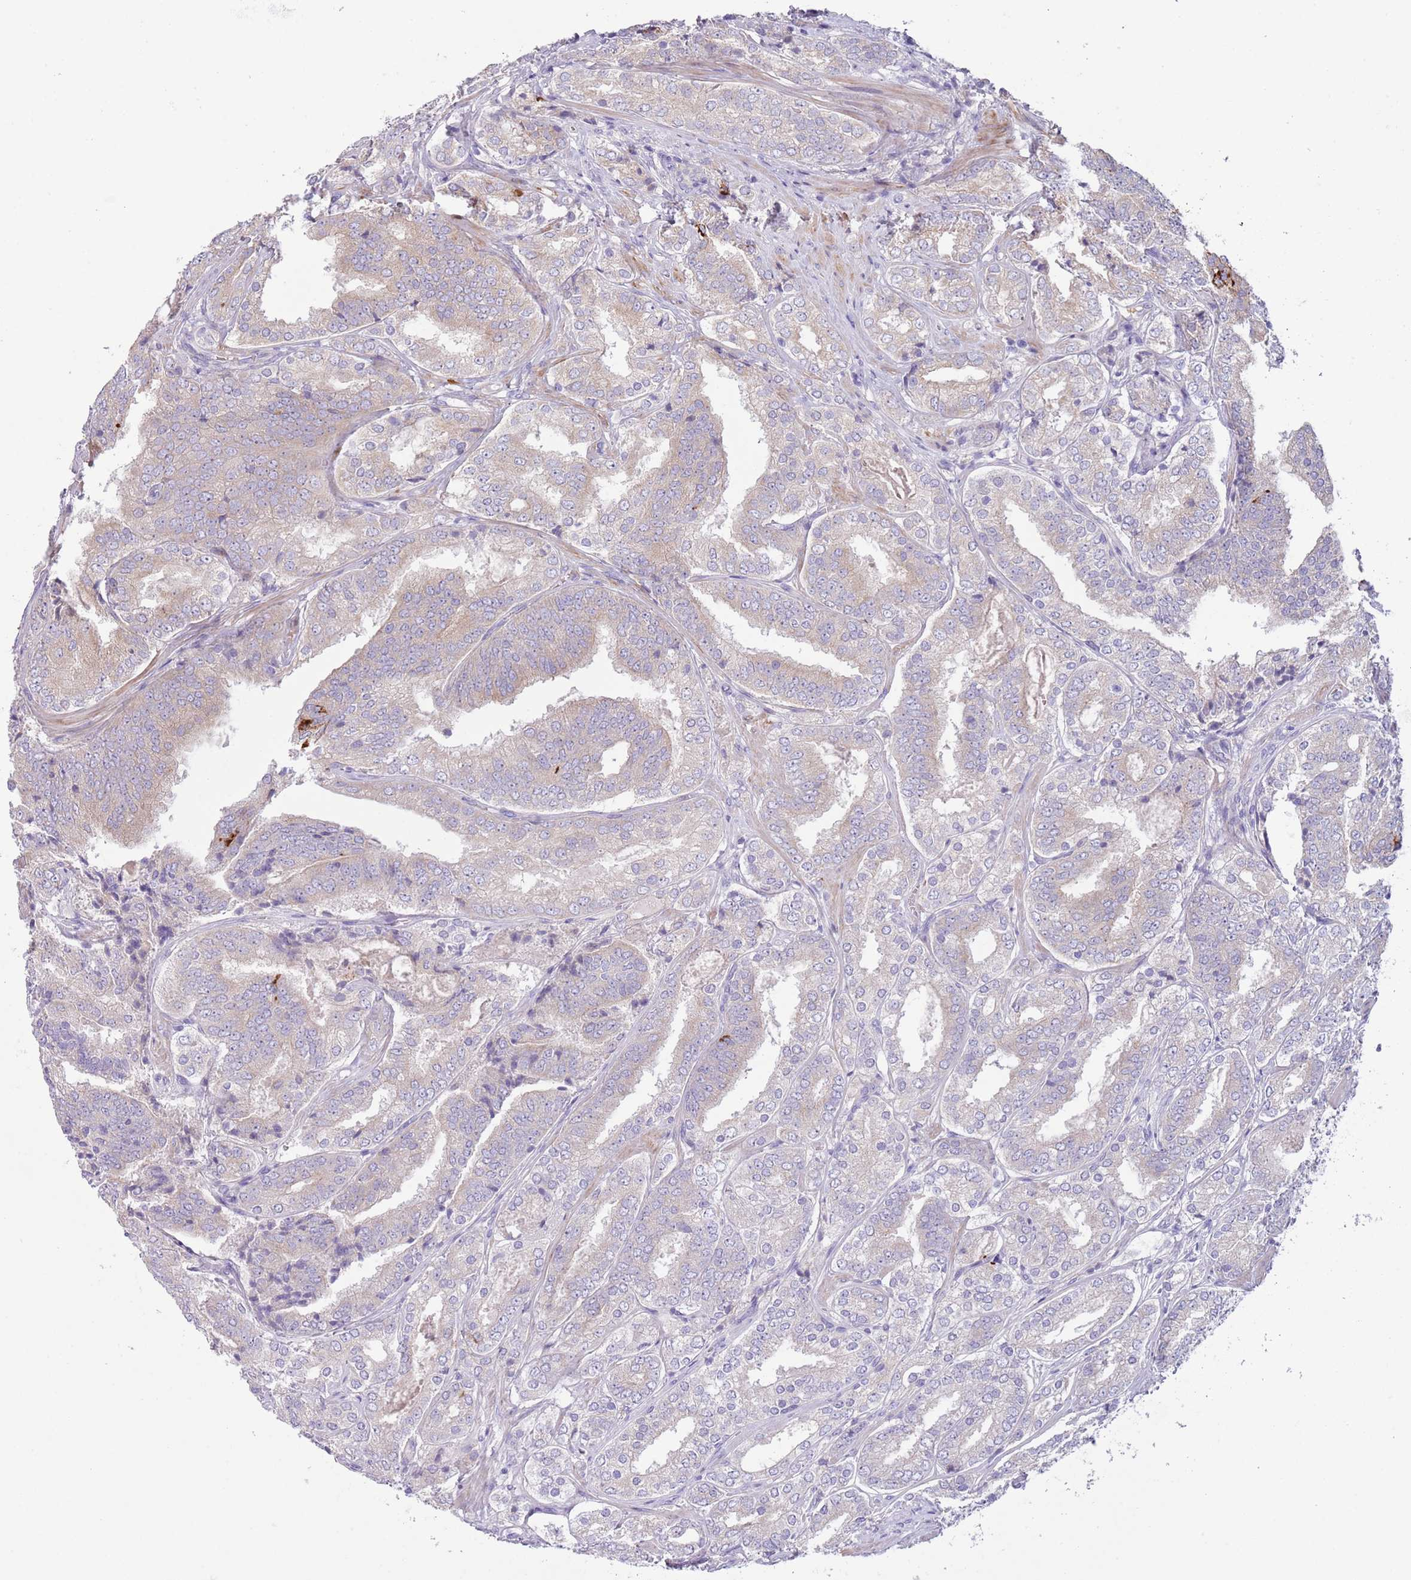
{"staining": {"intensity": "weak", "quantity": "<25%", "location": "cytoplasmic/membranous"}, "tissue": "prostate cancer", "cell_type": "Tumor cells", "image_type": "cancer", "snomed": [{"axis": "morphology", "description": "Adenocarcinoma, High grade"}, {"axis": "topography", "description": "Prostate"}], "caption": "This histopathology image is of prostate adenocarcinoma (high-grade) stained with immunohistochemistry to label a protein in brown with the nuclei are counter-stained blue. There is no expression in tumor cells. (DAB immunohistochemistry (IHC) visualized using brightfield microscopy, high magnification).", "gene": "CFH", "patient": {"sex": "male", "age": 63}}